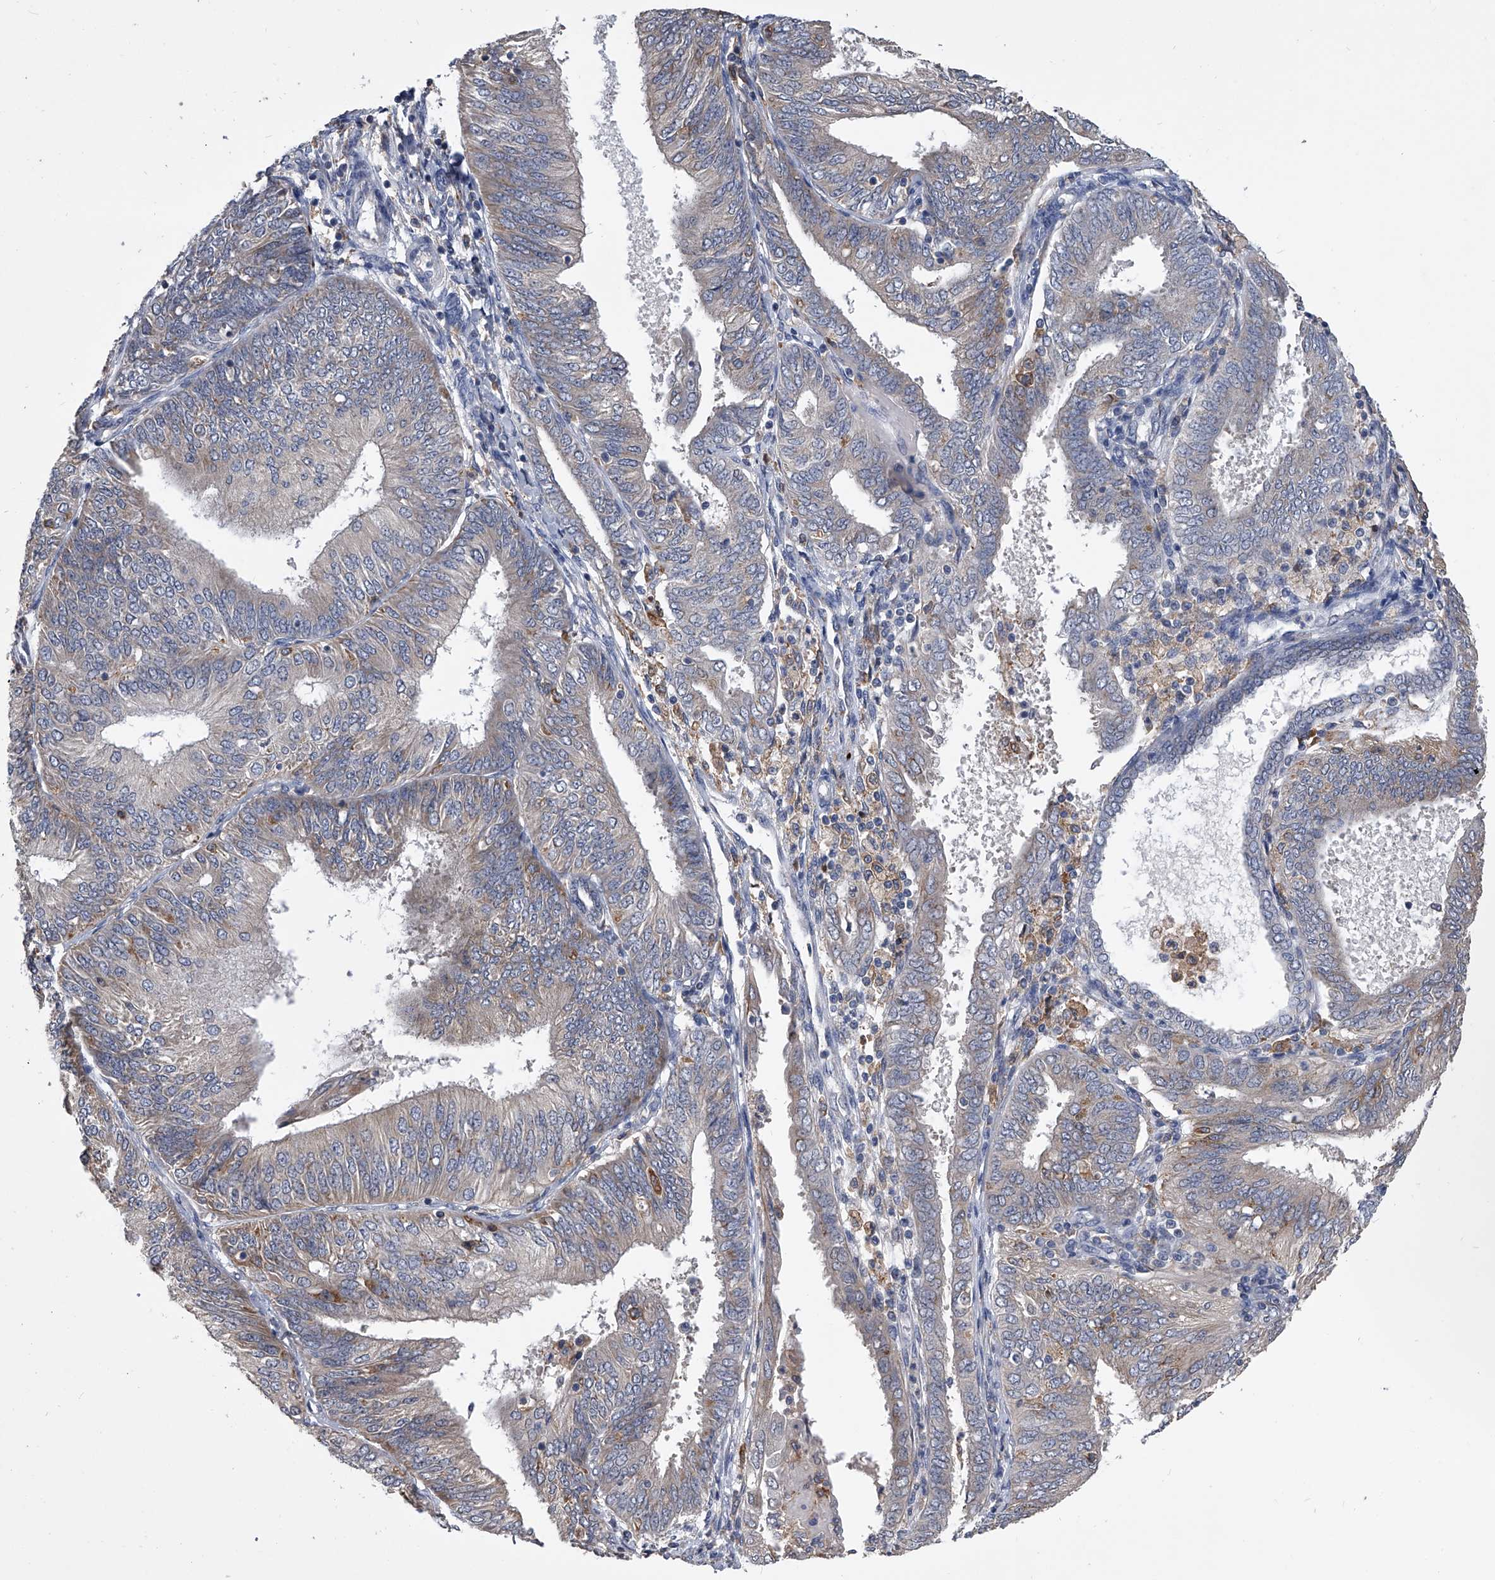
{"staining": {"intensity": "negative", "quantity": "none", "location": "none"}, "tissue": "endometrial cancer", "cell_type": "Tumor cells", "image_type": "cancer", "snomed": [{"axis": "morphology", "description": "Adenocarcinoma, NOS"}, {"axis": "topography", "description": "Endometrium"}], "caption": "This image is of endometrial cancer stained with immunohistochemistry (IHC) to label a protein in brown with the nuclei are counter-stained blue. There is no expression in tumor cells.", "gene": "MAP4K3", "patient": {"sex": "female", "age": 58}}